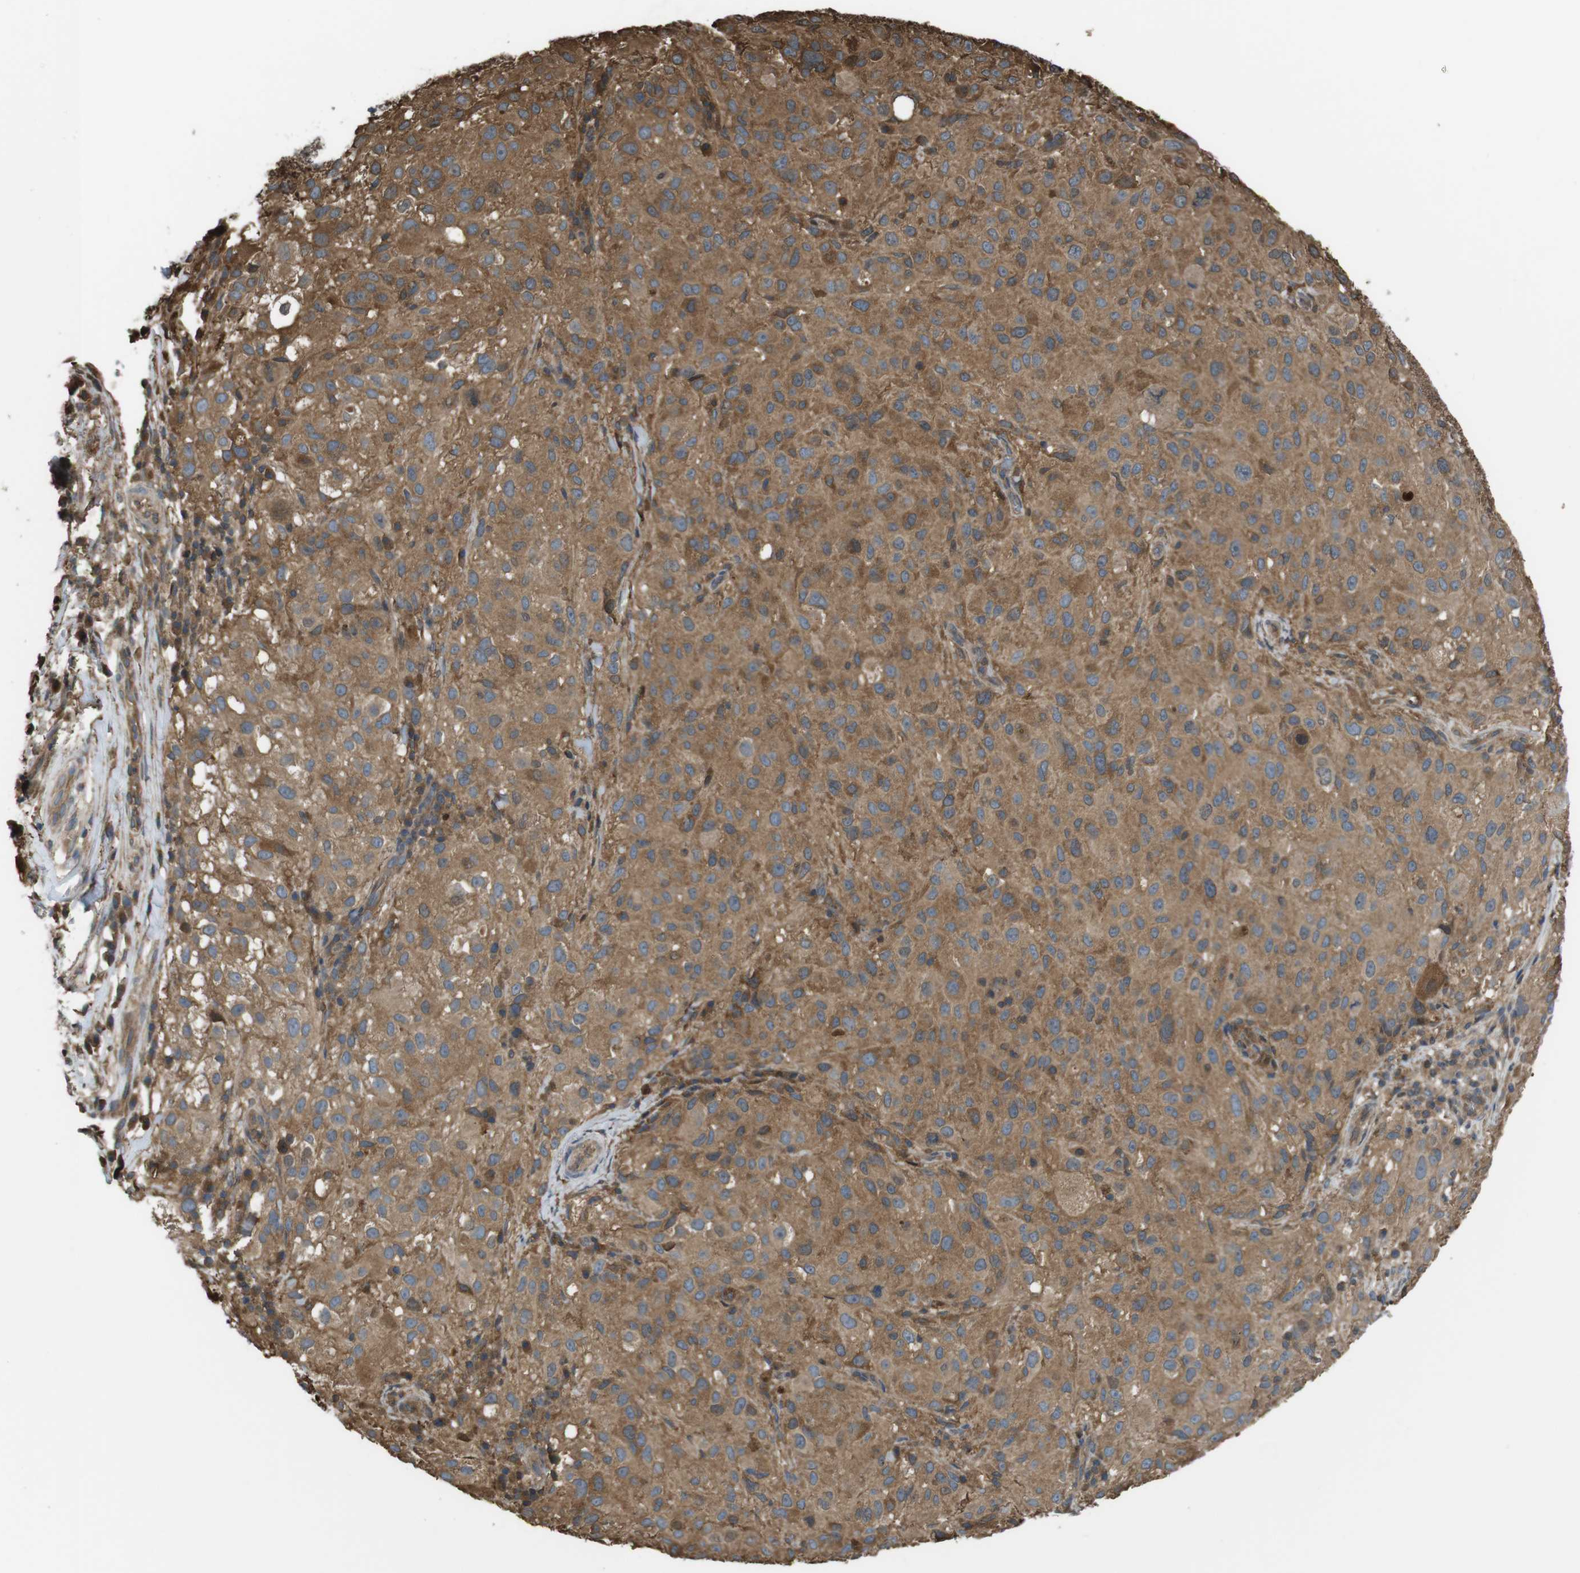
{"staining": {"intensity": "weak", "quantity": "25%-75%", "location": "cytoplasmic/membranous"}, "tissue": "melanoma", "cell_type": "Tumor cells", "image_type": "cancer", "snomed": [{"axis": "morphology", "description": "Necrosis, NOS"}, {"axis": "morphology", "description": "Malignant melanoma, NOS"}, {"axis": "topography", "description": "Skin"}], "caption": "A low amount of weak cytoplasmic/membranous staining is identified in about 25%-75% of tumor cells in melanoma tissue. (DAB (3,3'-diaminobenzidine) IHC, brown staining for protein, blue staining for nuclei).", "gene": "ARHGDIA", "patient": {"sex": "female", "age": 87}}